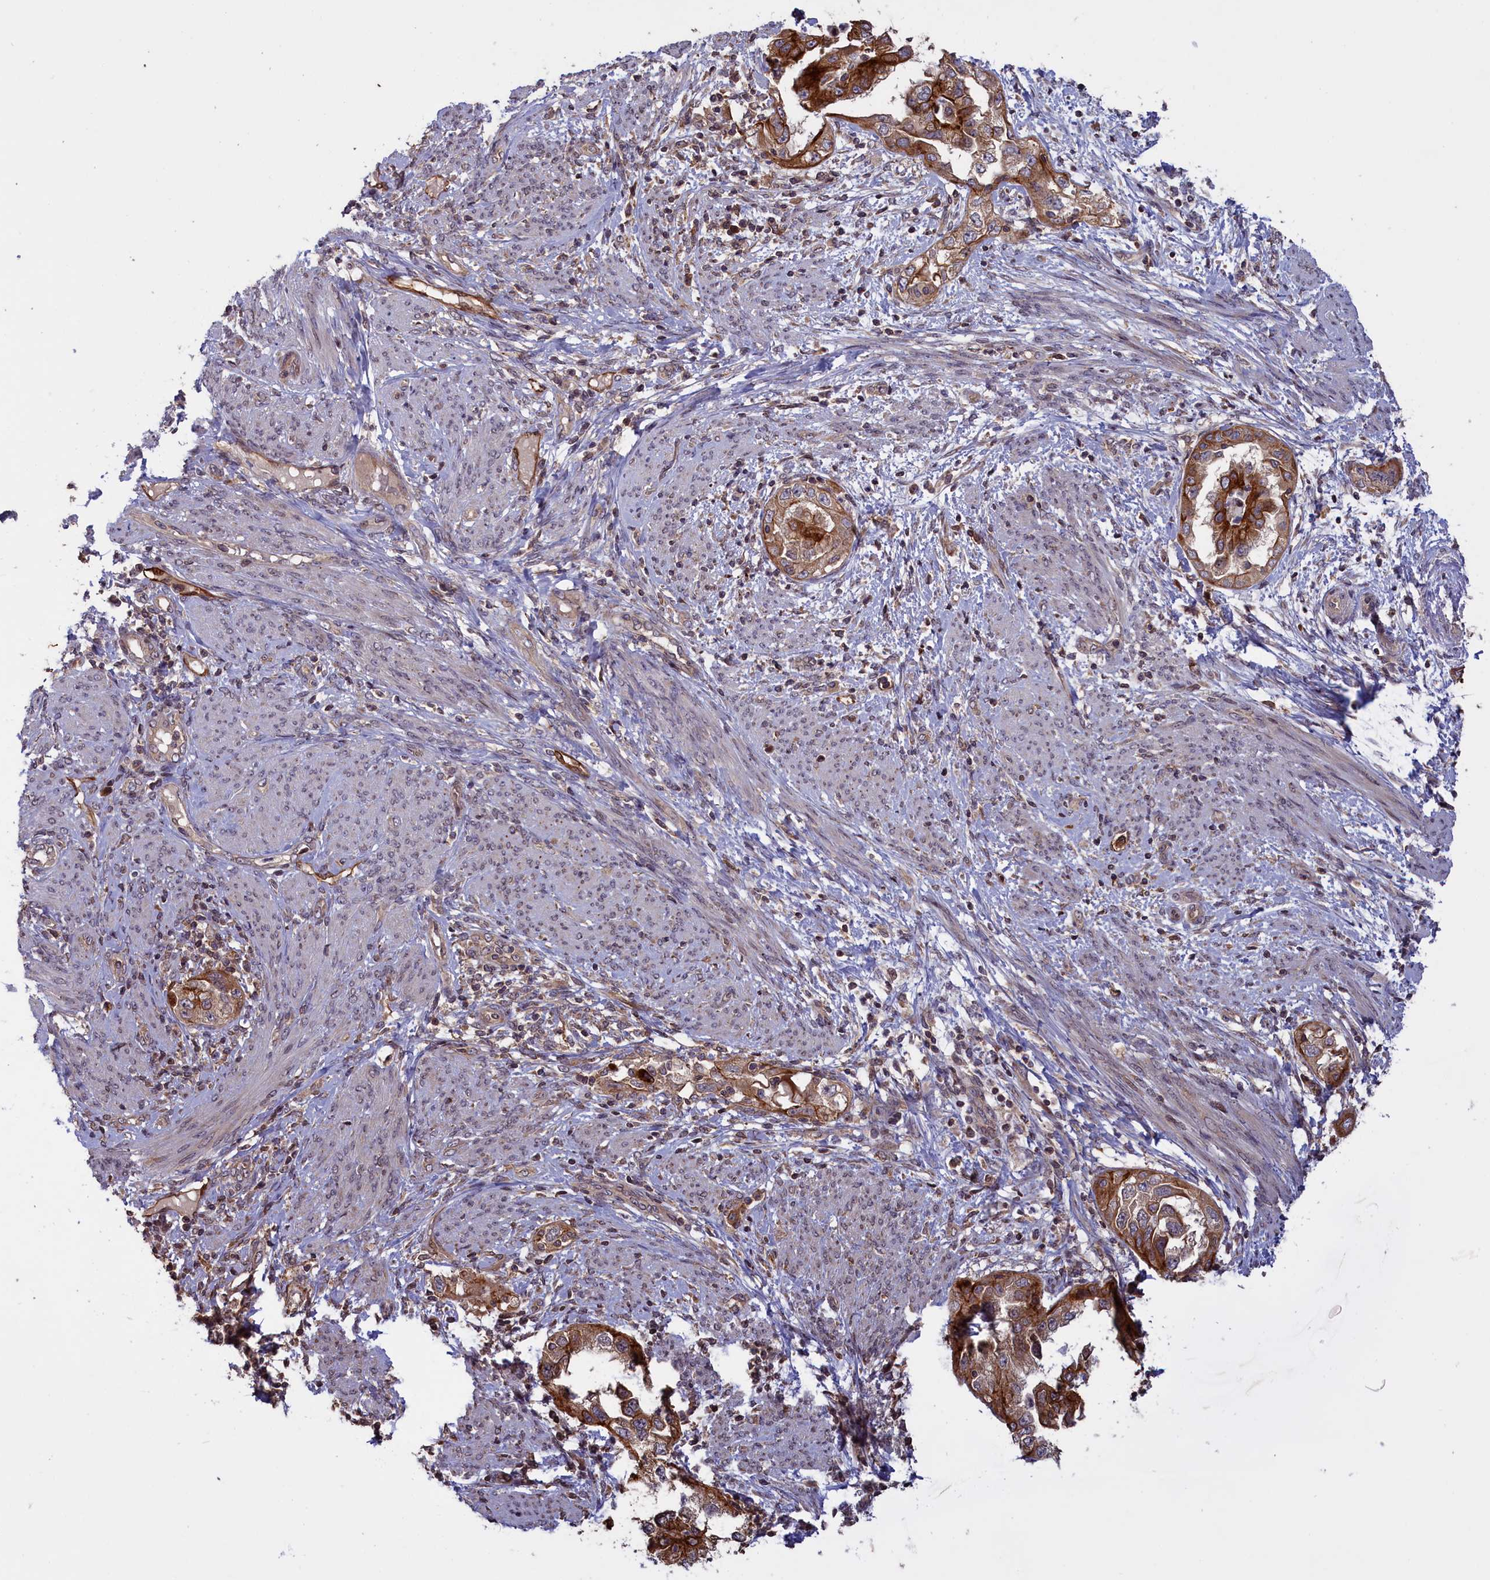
{"staining": {"intensity": "strong", "quantity": "25%-75%", "location": "cytoplasmic/membranous"}, "tissue": "endometrial cancer", "cell_type": "Tumor cells", "image_type": "cancer", "snomed": [{"axis": "morphology", "description": "Adenocarcinoma, NOS"}, {"axis": "topography", "description": "Endometrium"}], "caption": "Immunohistochemical staining of human endometrial cancer (adenocarcinoma) demonstrates strong cytoplasmic/membranous protein expression in approximately 25%-75% of tumor cells.", "gene": "DENND1B", "patient": {"sex": "female", "age": 85}}